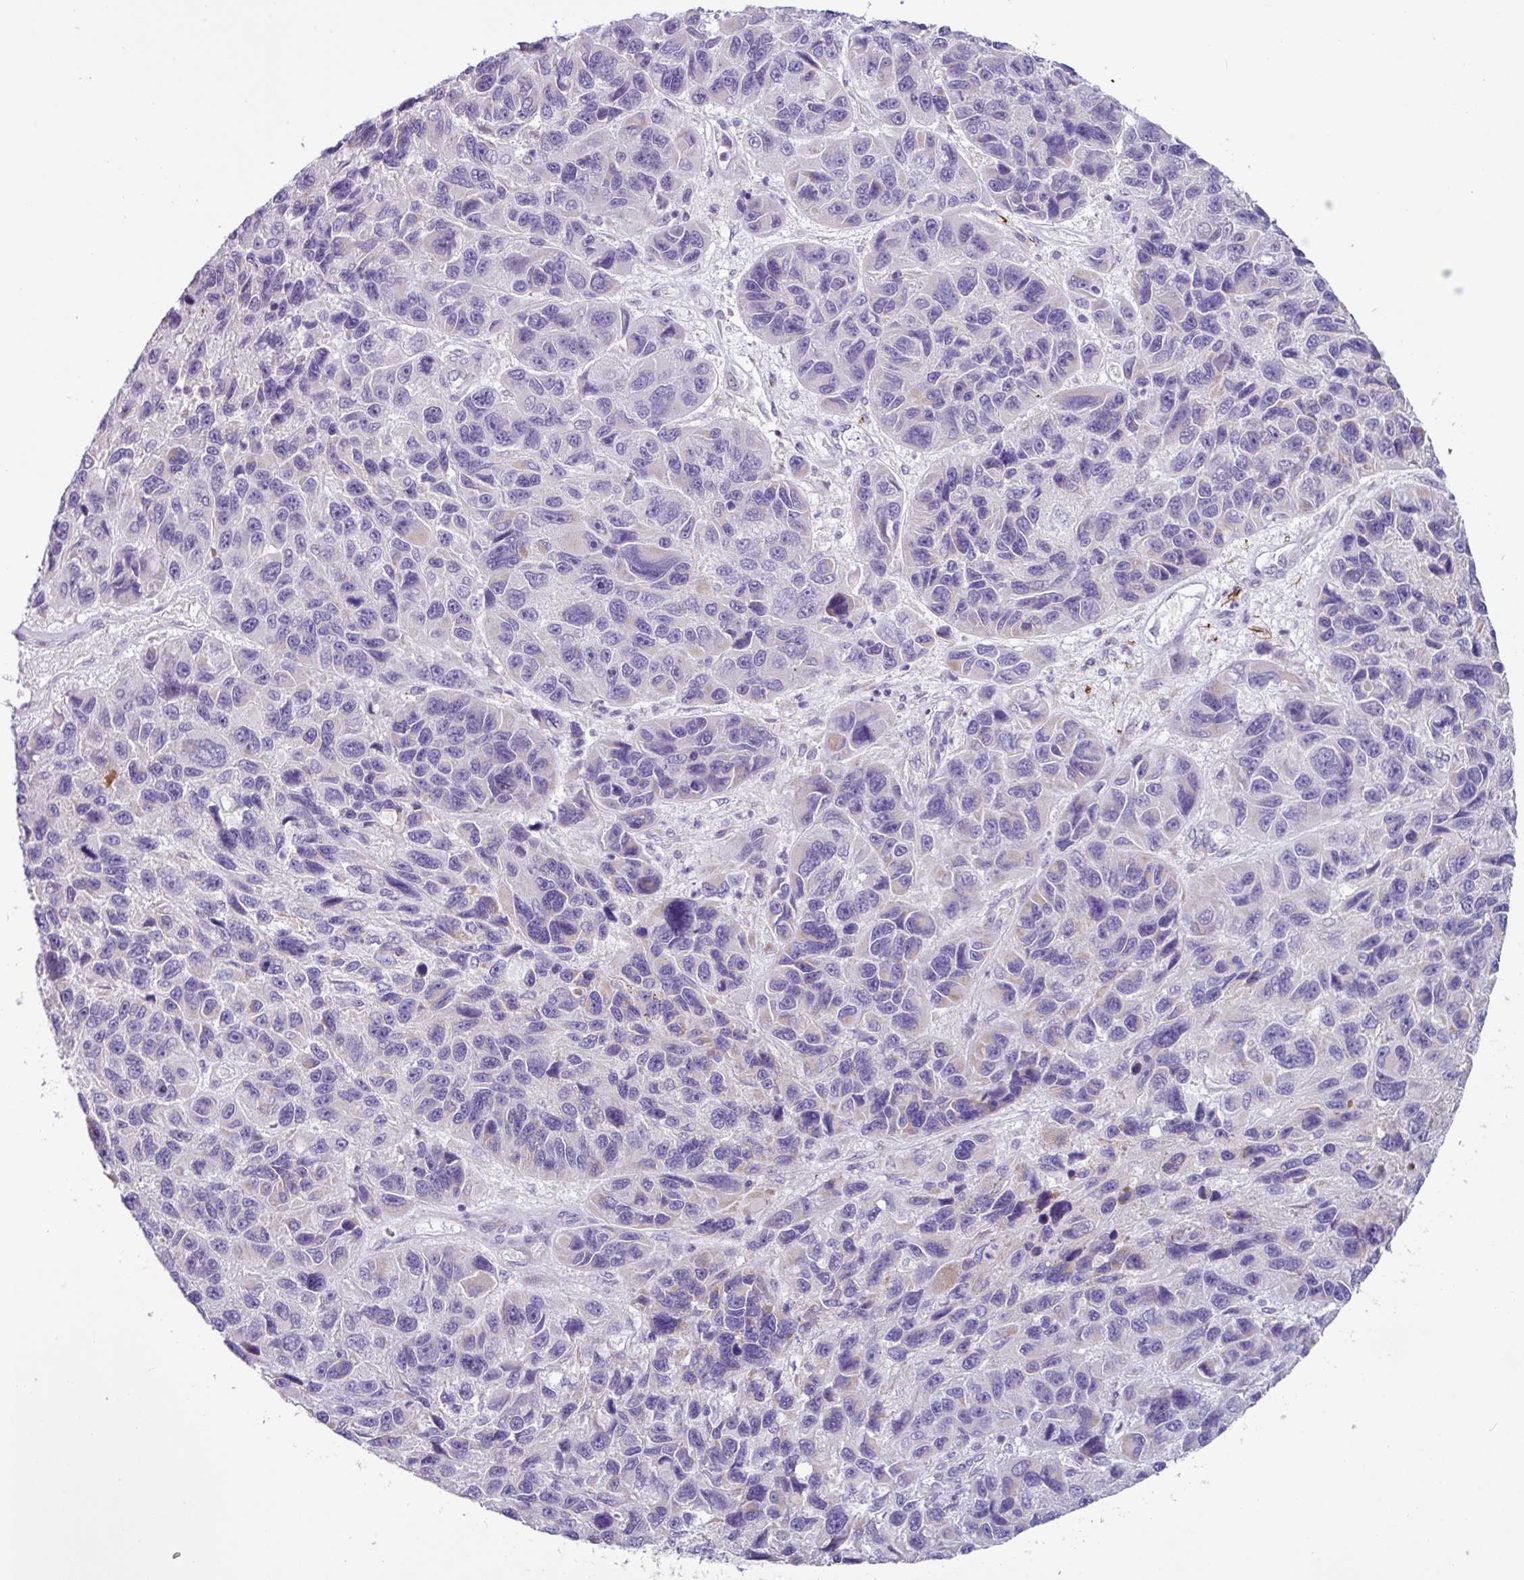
{"staining": {"intensity": "negative", "quantity": "none", "location": "none"}, "tissue": "melanoma", "cell_type": "Tumor cells", "image_type": "cancer", "snomed": [{"axis": "morphology", "description": "Malignant melanoma, NOS"}, {"axis": "topography", "description": "Skin"}], "caption": "IHC micrograph of neoplastic tissue: human malignant melanoma stained with DAB exhibits no significant protein positivity in tumor cells.", "gene": "RGS16", "patient": {"sex": "male", "age": 53}}